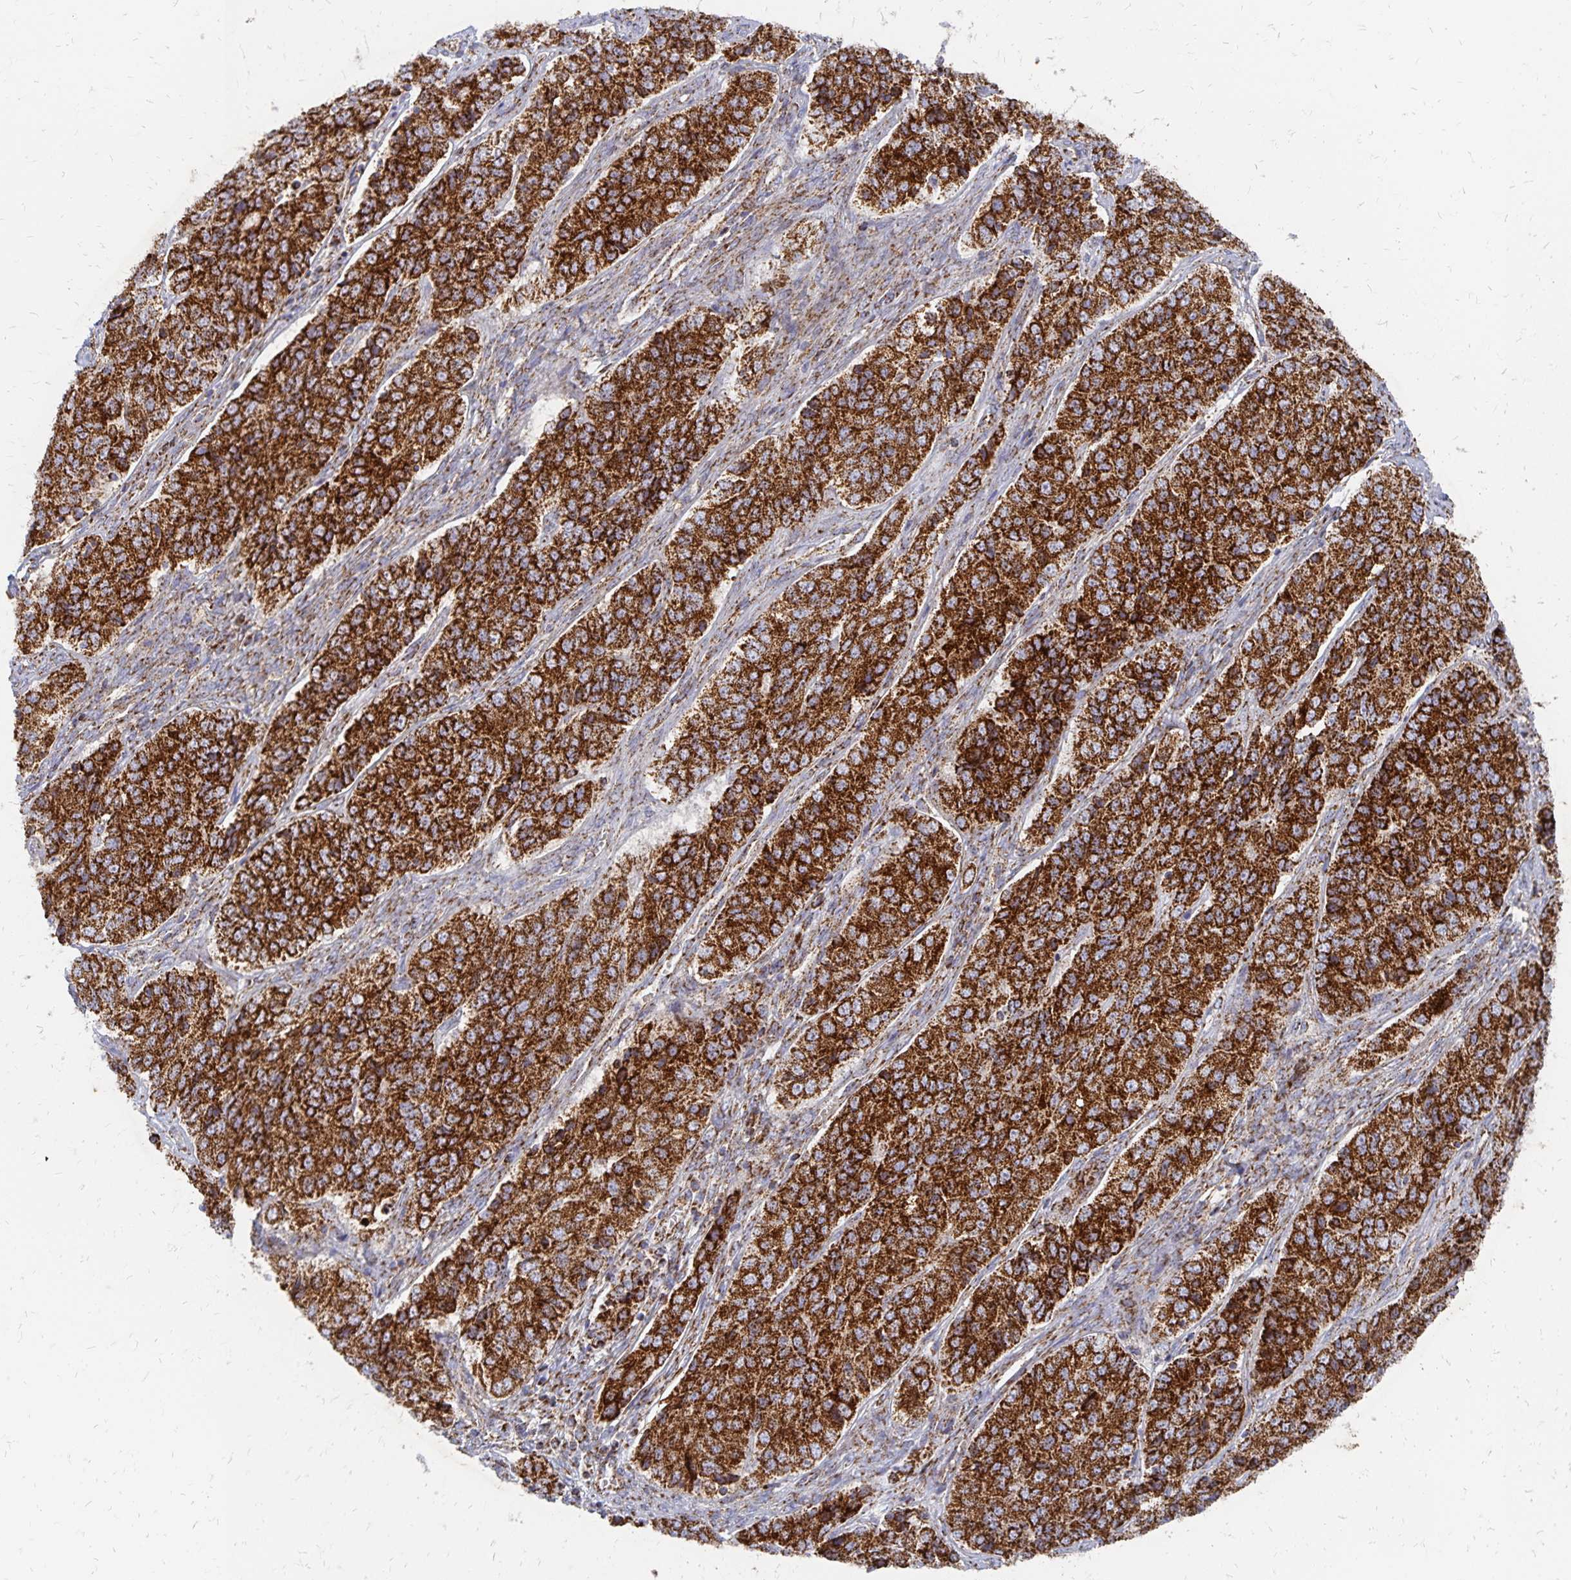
{"staining": {"intensity": "strong", "quantity": ">75%", "location": "cytoplasmic/membranous"}, "tissue": "ovarian cancer", "cell_type": "Tumor cells", "image_type": "cancer", "snomed": [{"axis": "morphology", "description": "Carcinoma, endometroid"}, {"axis": "topography", "description": "Ovary"}], "caption": "A high-resolution image shows immunohistochemistry staining of ovarian cancer (endometroid carcinoma), which shows strong cytoplasmic/membranous expression in about >75% of tumor cells.", "gene": "STOML2", "patient": {"sex": "female", "age": 51}}